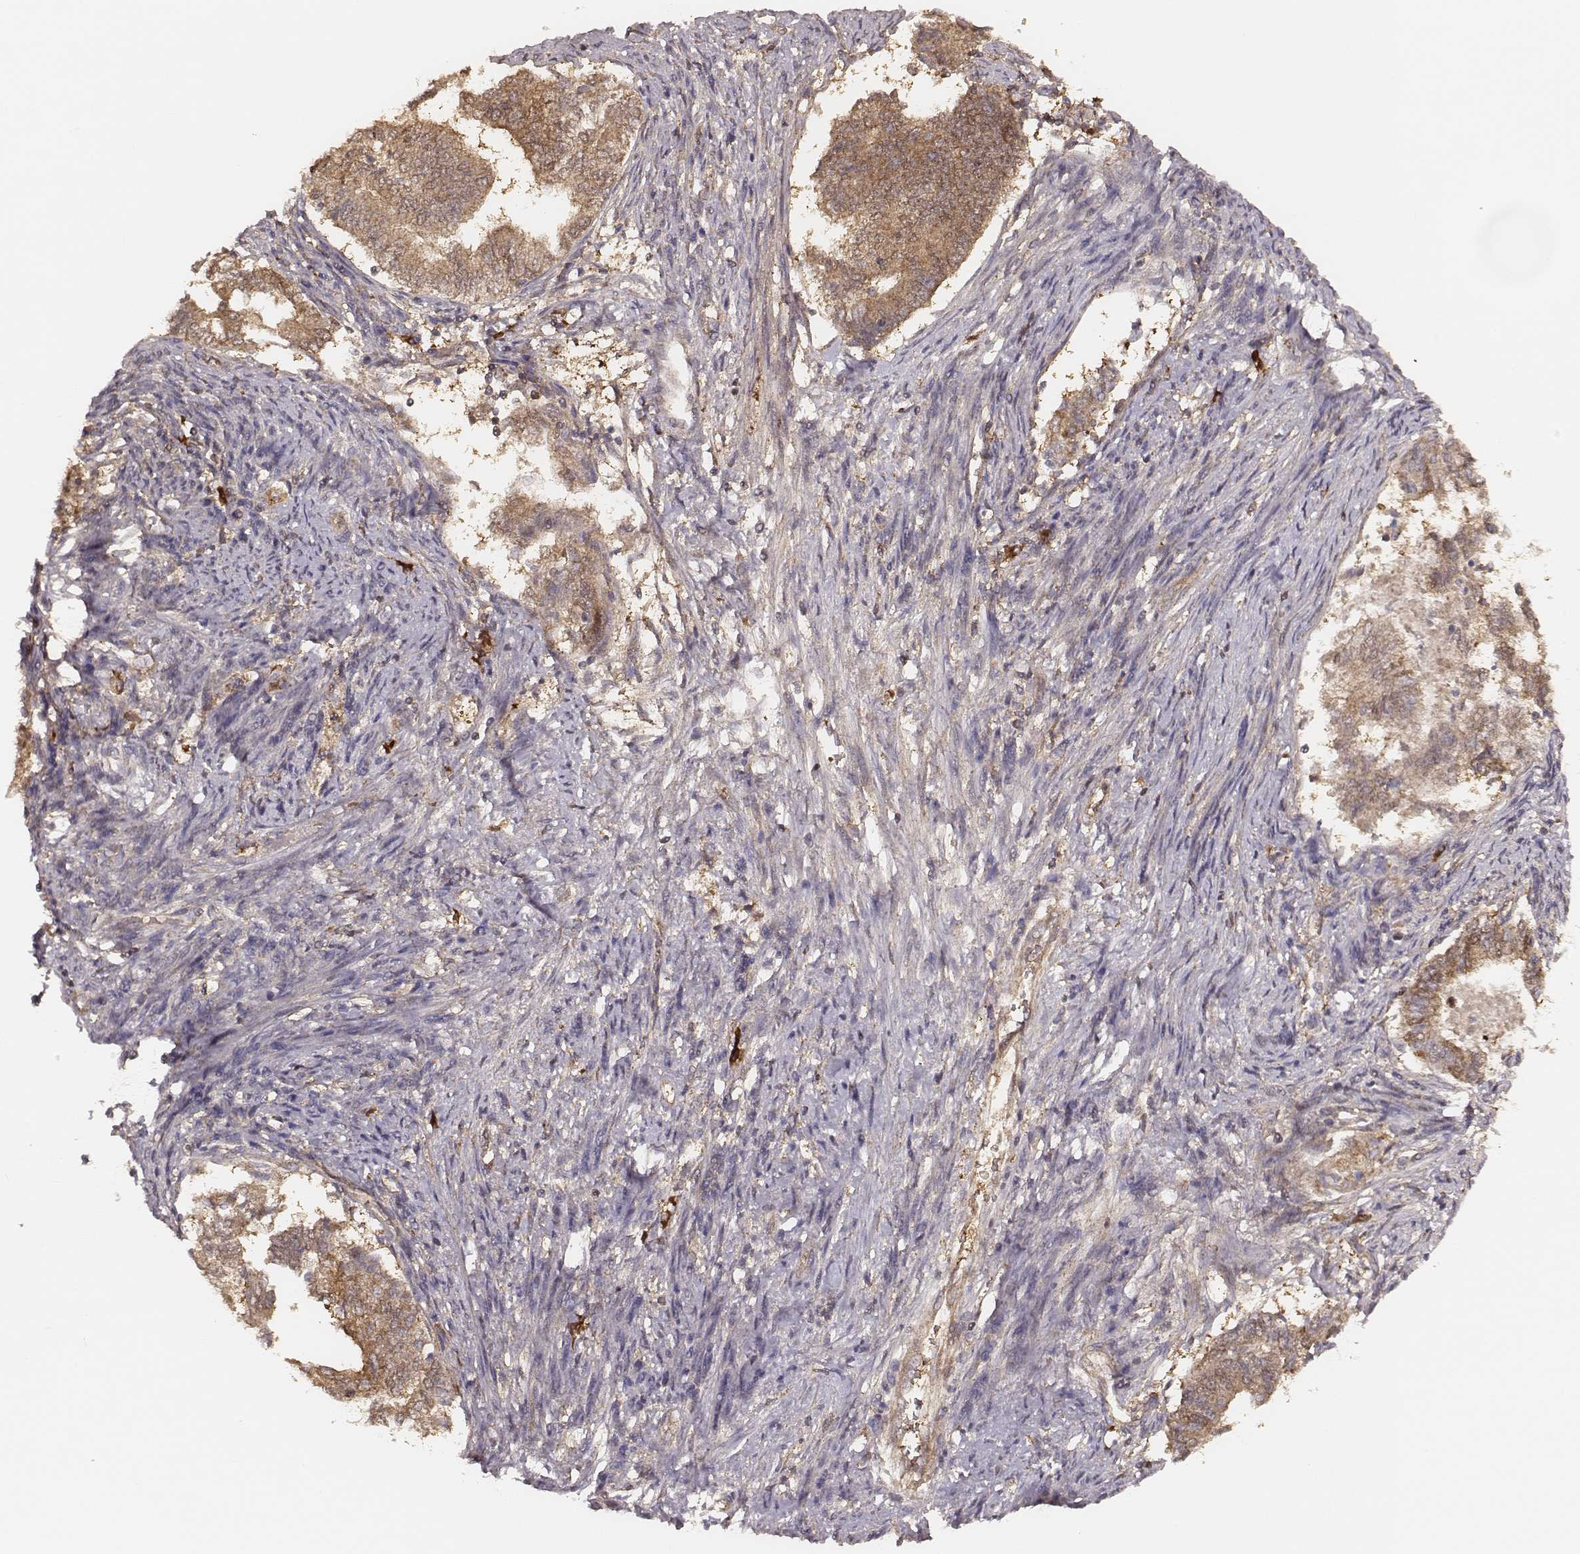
{"staining": {"intensity": "moderate", "quantity": ">75%", "location": "cytoplasmic/membranous"}, "tissue": "endometrial cancer", "cell_type": "Tumor cells", "image_type": "cancer", "snomed": [{"axis": "morphology", "description": "Adenocarcinoma, NOS"}, {"axis": "topography", "description": "Endometrium"}], "caption": "This photomicrograph exhibits endometrial cancer stained with immunohistochemistry (IHC) to label a protein in brown. The cytoplasmic/membranous of tumor cells show moderate positivity for the protein. Nuclei are counter-stained blue.", "gene": "CARS1", "patient": {"sex": "female", "age": 65}}